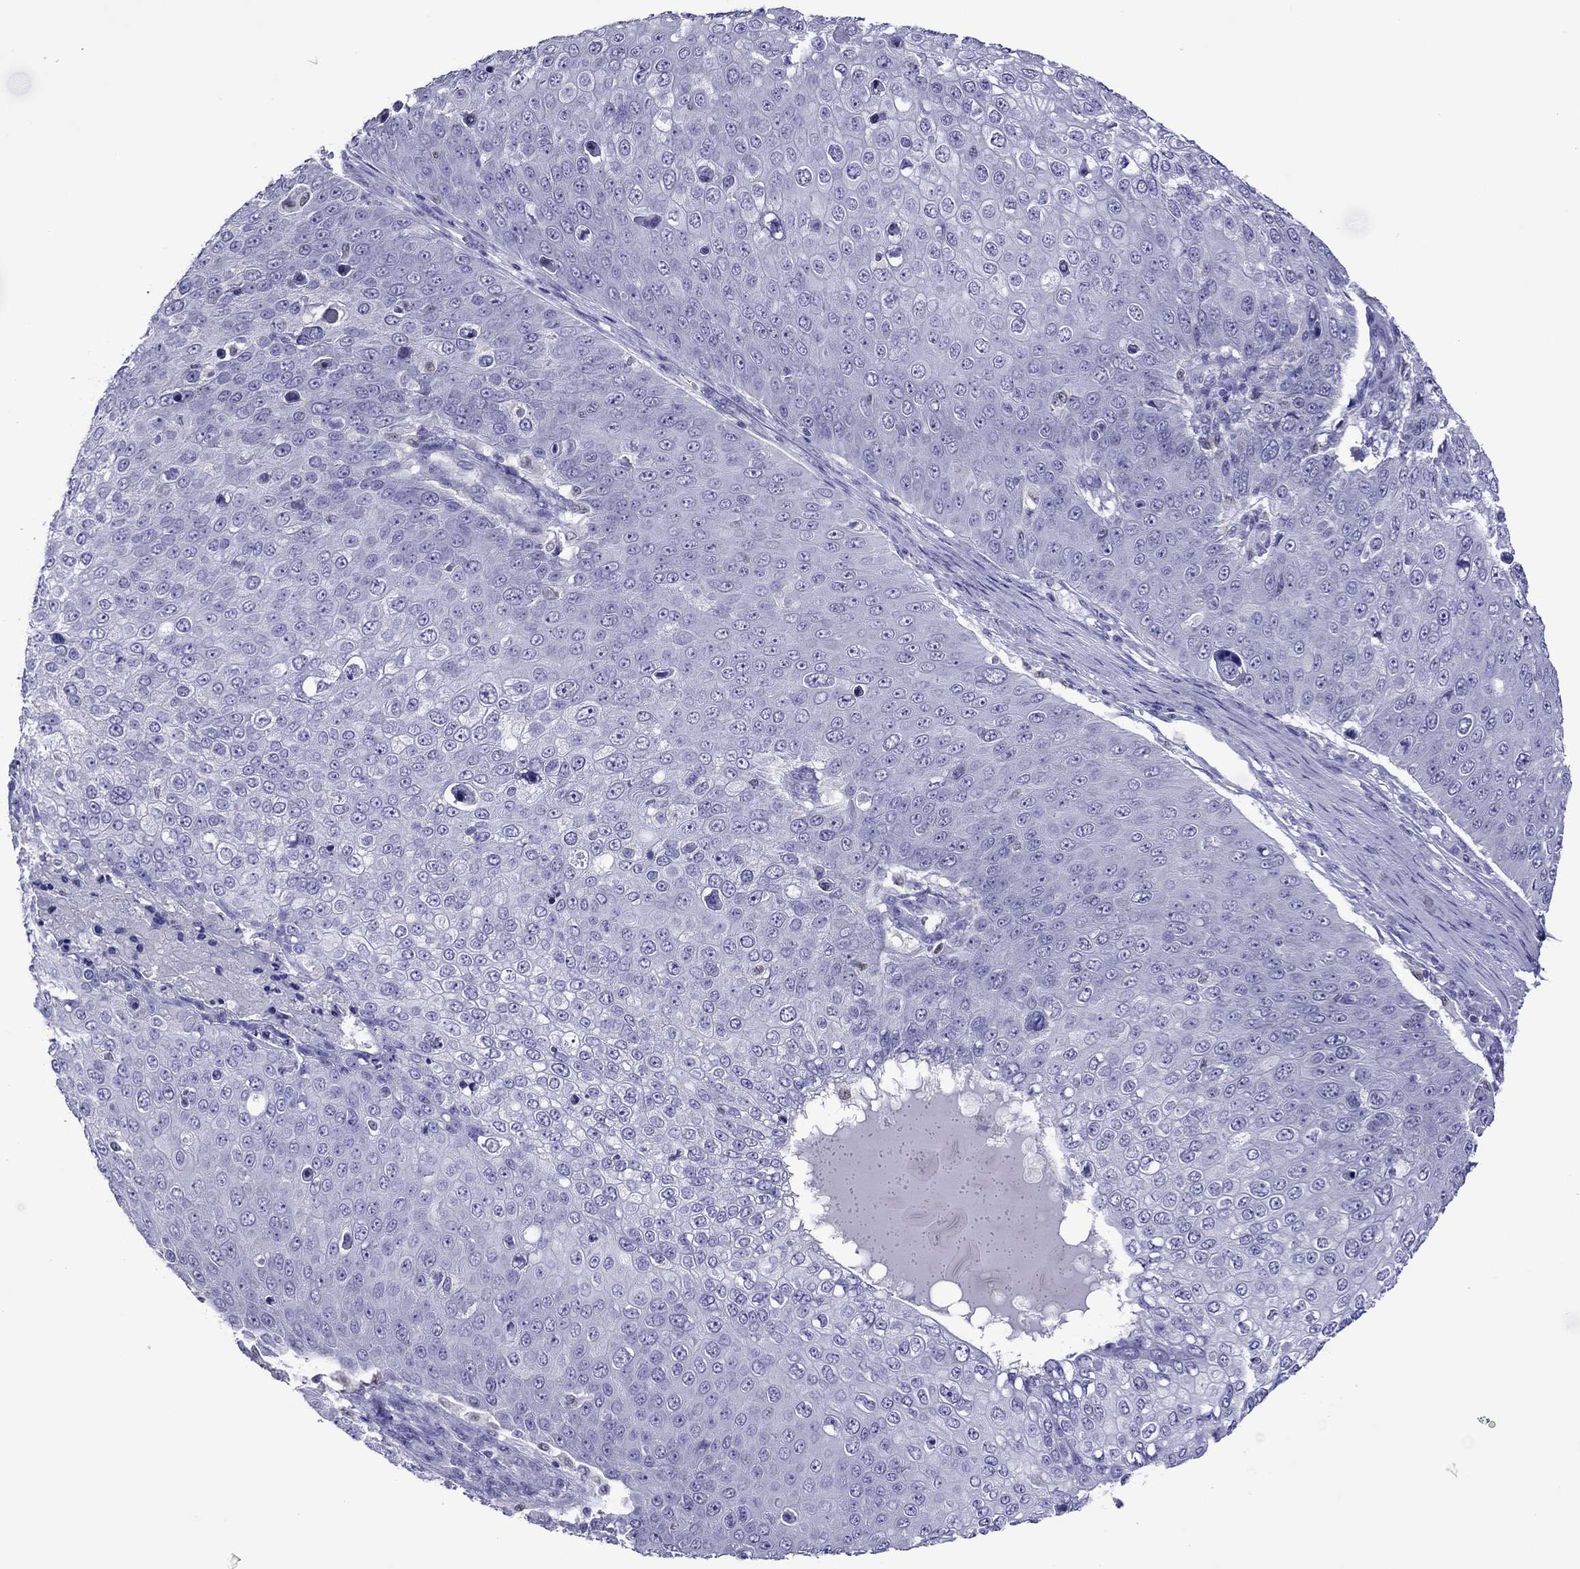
{"staining": {"intensity": "negative", "quantity": "none", "location": "none"}, "tissue": "skin cancer", "cell_type": "Tumor cells", "image_type": "cancer", "snomed": [{"axis": "morphology", "description": "Squamous cell carcinoma, NOS"}, {"axis": "topography", "description": "Skin"}], "caption": "Immunohistochemical staining of skin cancer (squamous cell carcinoma) displays no significant expression in tumor cells.", "gene": "MPZ", "patient": {"sex": "male", "age": 71}}